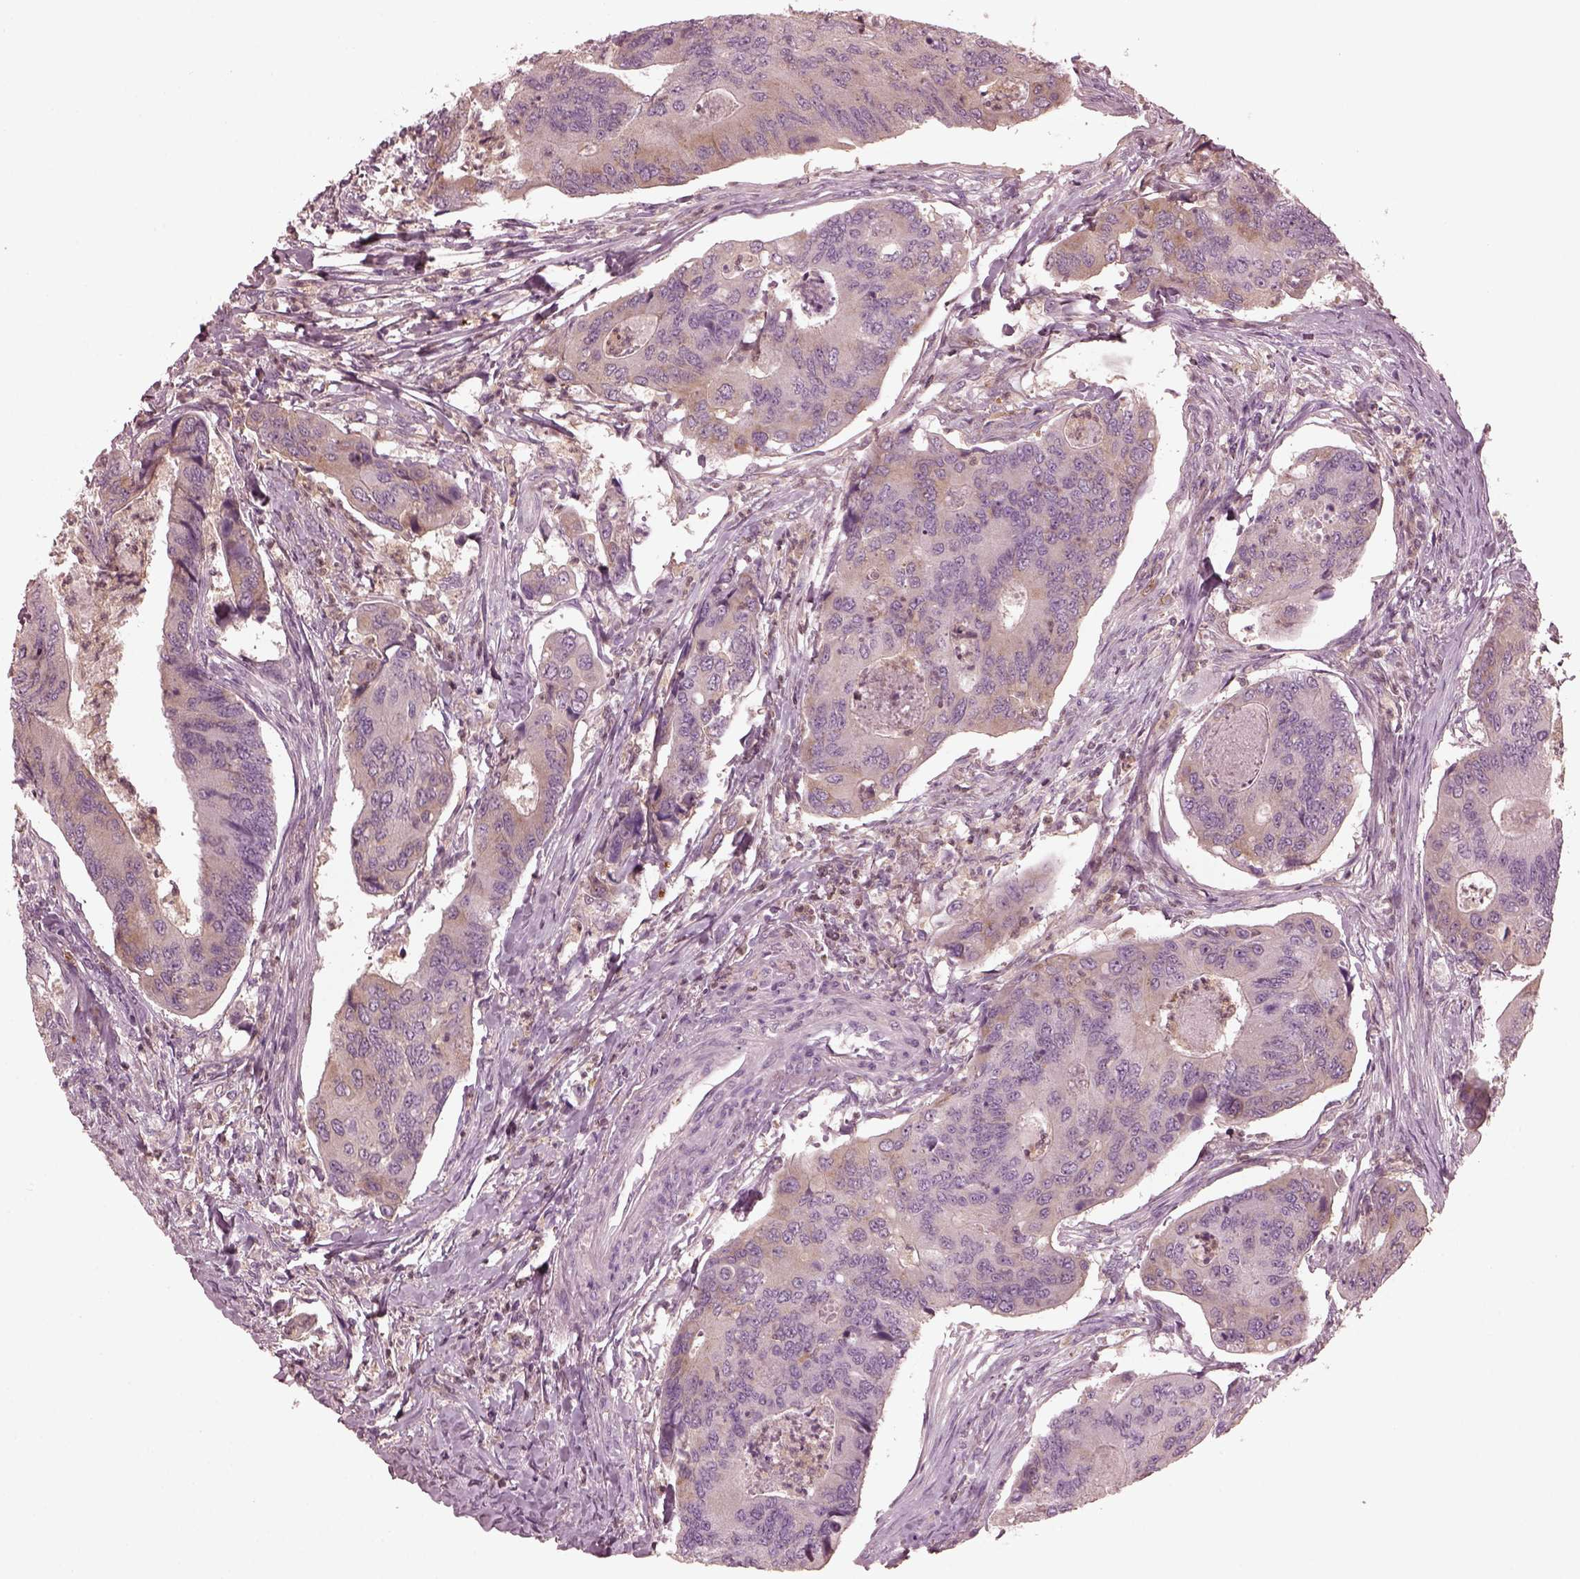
{"staining": {"intensity": "weak", "quantity": "25%-75%", "location": "cytoplasmic/membranous"}, "tissue": "colorectal cancer", "cell_type": "Tumor cells", "image_type": "cancer", "snomed": [{"axis": "morphology", "description": "Adenocarcinoma, NOS"}, {"axis": "topography", "description": "Colon"}], "caption": "High-magnification brightfield microscopy of colorectal adenocarcinoma stained with DAB (3,3'-diaminobenzidine) (brown) and counterstained with hematoxylin (blue). tumor cells exhibit weak cytoplasmic/membranous expression is seen in approximately25%-75% of cells.", "gene": "PSTPIP2", "patient": {"sex": "female", "age": 67}}